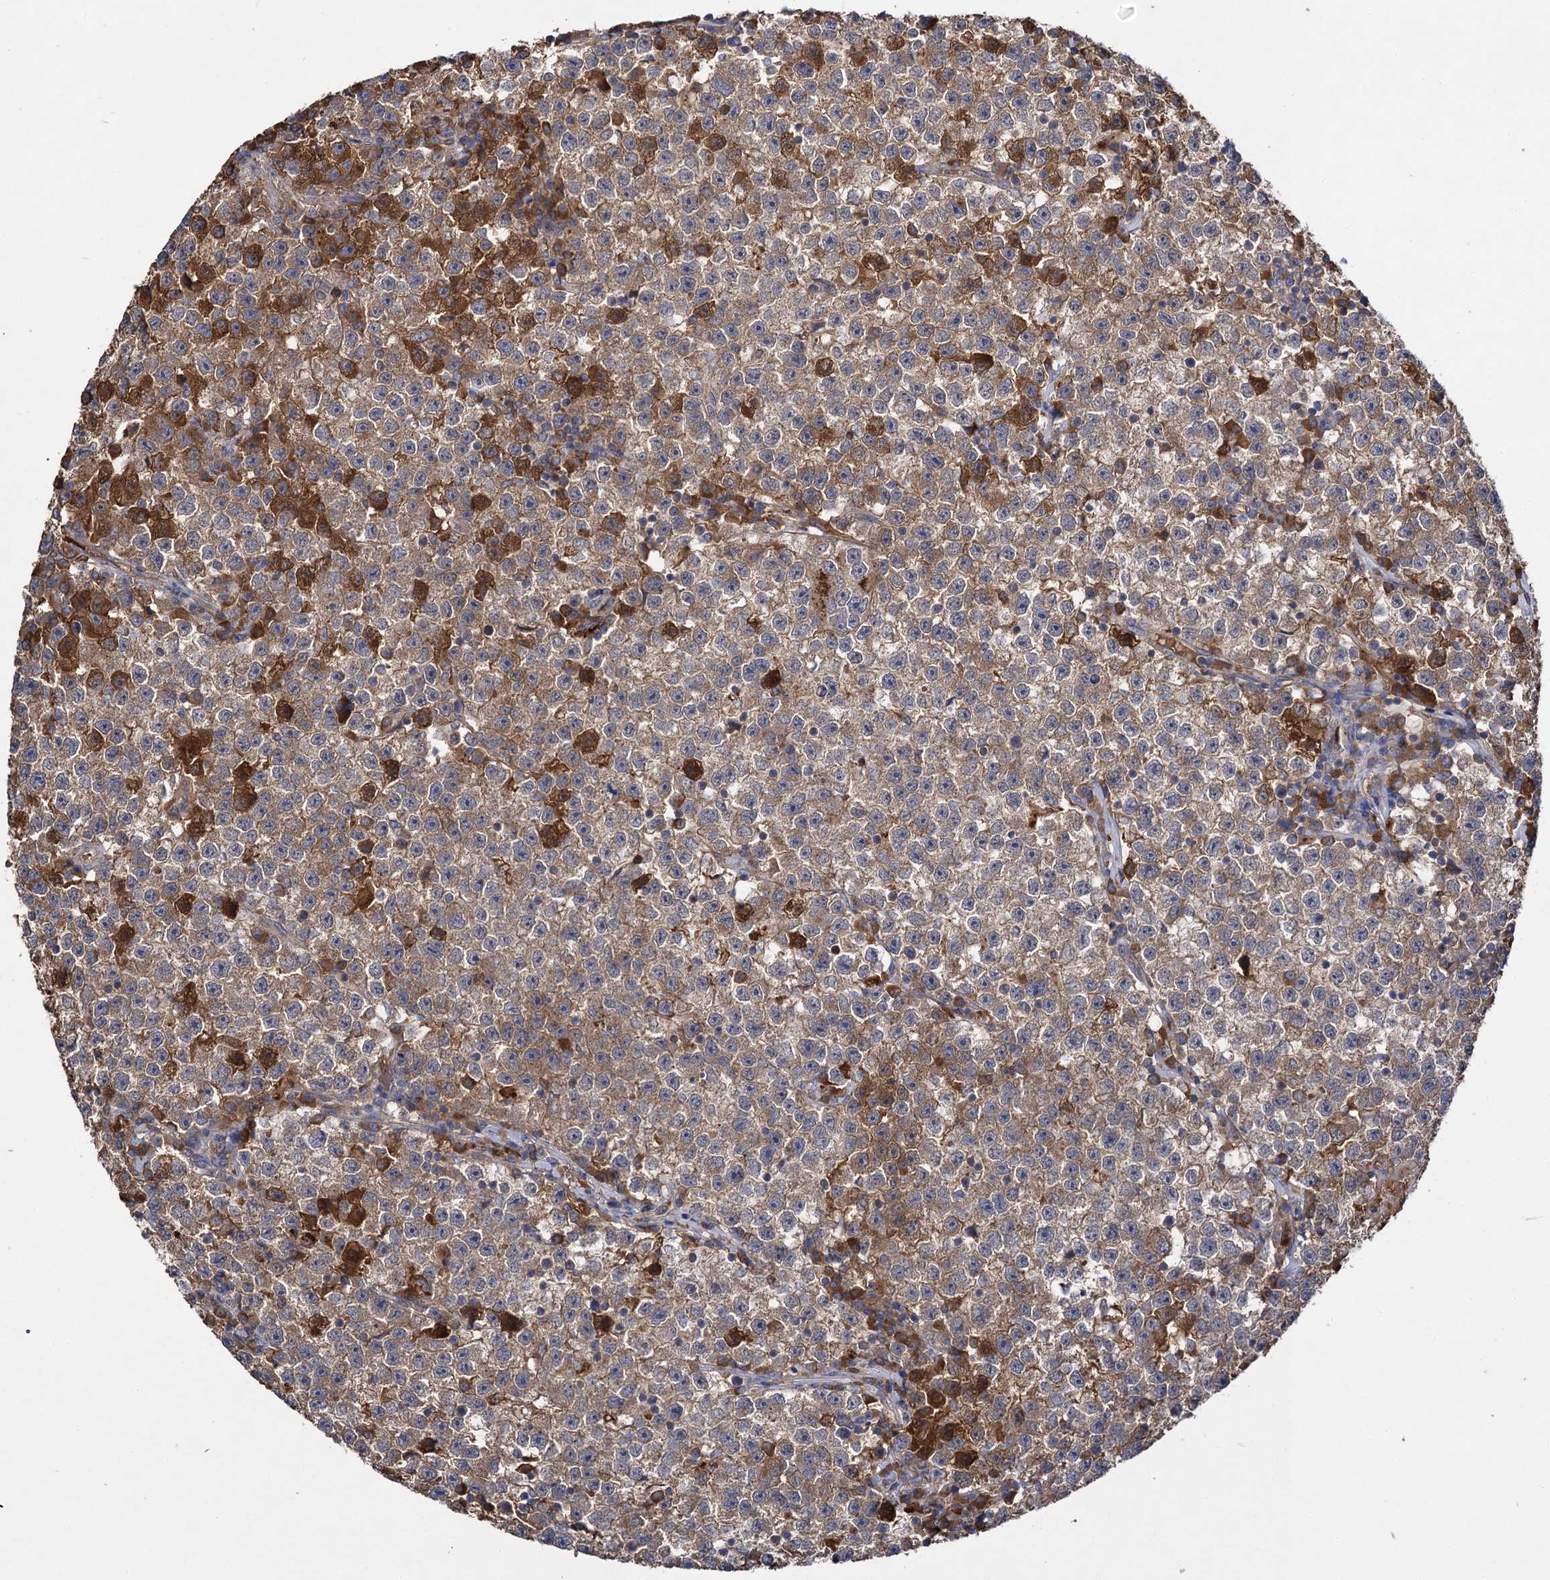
{"staining": {"intensity": "moderate", "quantity": ">75%", "location": "cytoplasmic/membranous"}, "tissue": "testis cancer", "cell_type": "Tumor cells", "image_type": "cancer", "snomed": [{"axis": "morphology", "description": "Seminoma, NOS"}, {"axis": "topography", "description": "Testis"}], "caption": "Tumor cells reveal medium levels of moderate cytoplasmic/membranous positivity in about >75% of cells in testis cancer.", "gene": "USP50", "patient": {"sex": "male", "age": 22}}